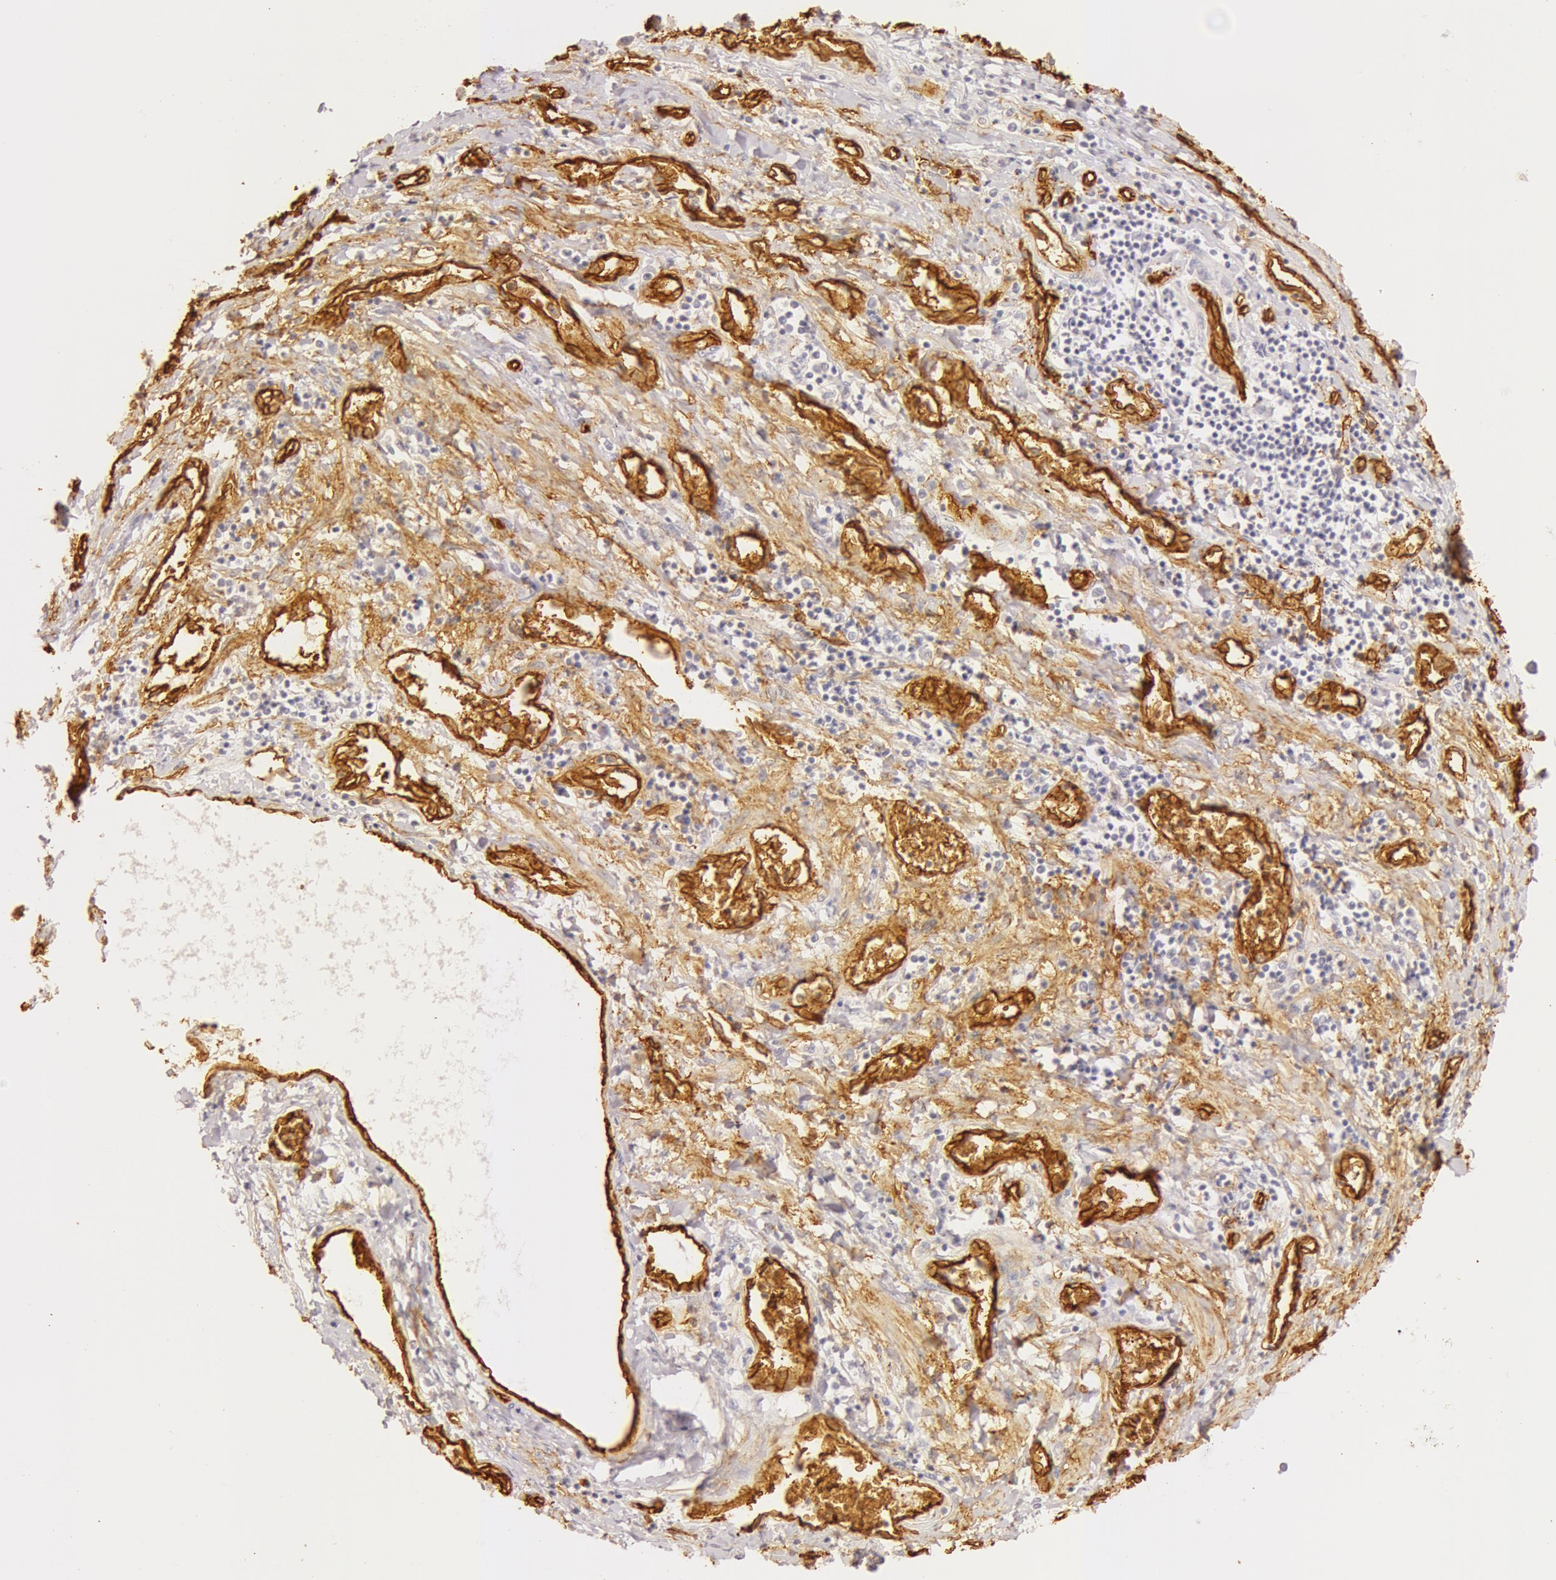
{"staining": {"intensity": "negative", "quantity": "none", "location": "none"}, "tissue": "liver cancer", "cell_type": "Tumor cells", "image_type": "cancer", "snomed": [{"axis": "morphology", "description": "Carcinoma, Hepatocellular, NOS"}, {"axis": "topography", "description": "Liver"}], "caption": "Immunohistochemistry image of neoplastic tissue: hepatocellular carcinoma (liver) stained with DAB (3,3'-diaminobenzidine) exhibits no significant protein positivity in tumor cells.", "gene": "AQP1", "patient": {"sex": "male", "age": 24}}